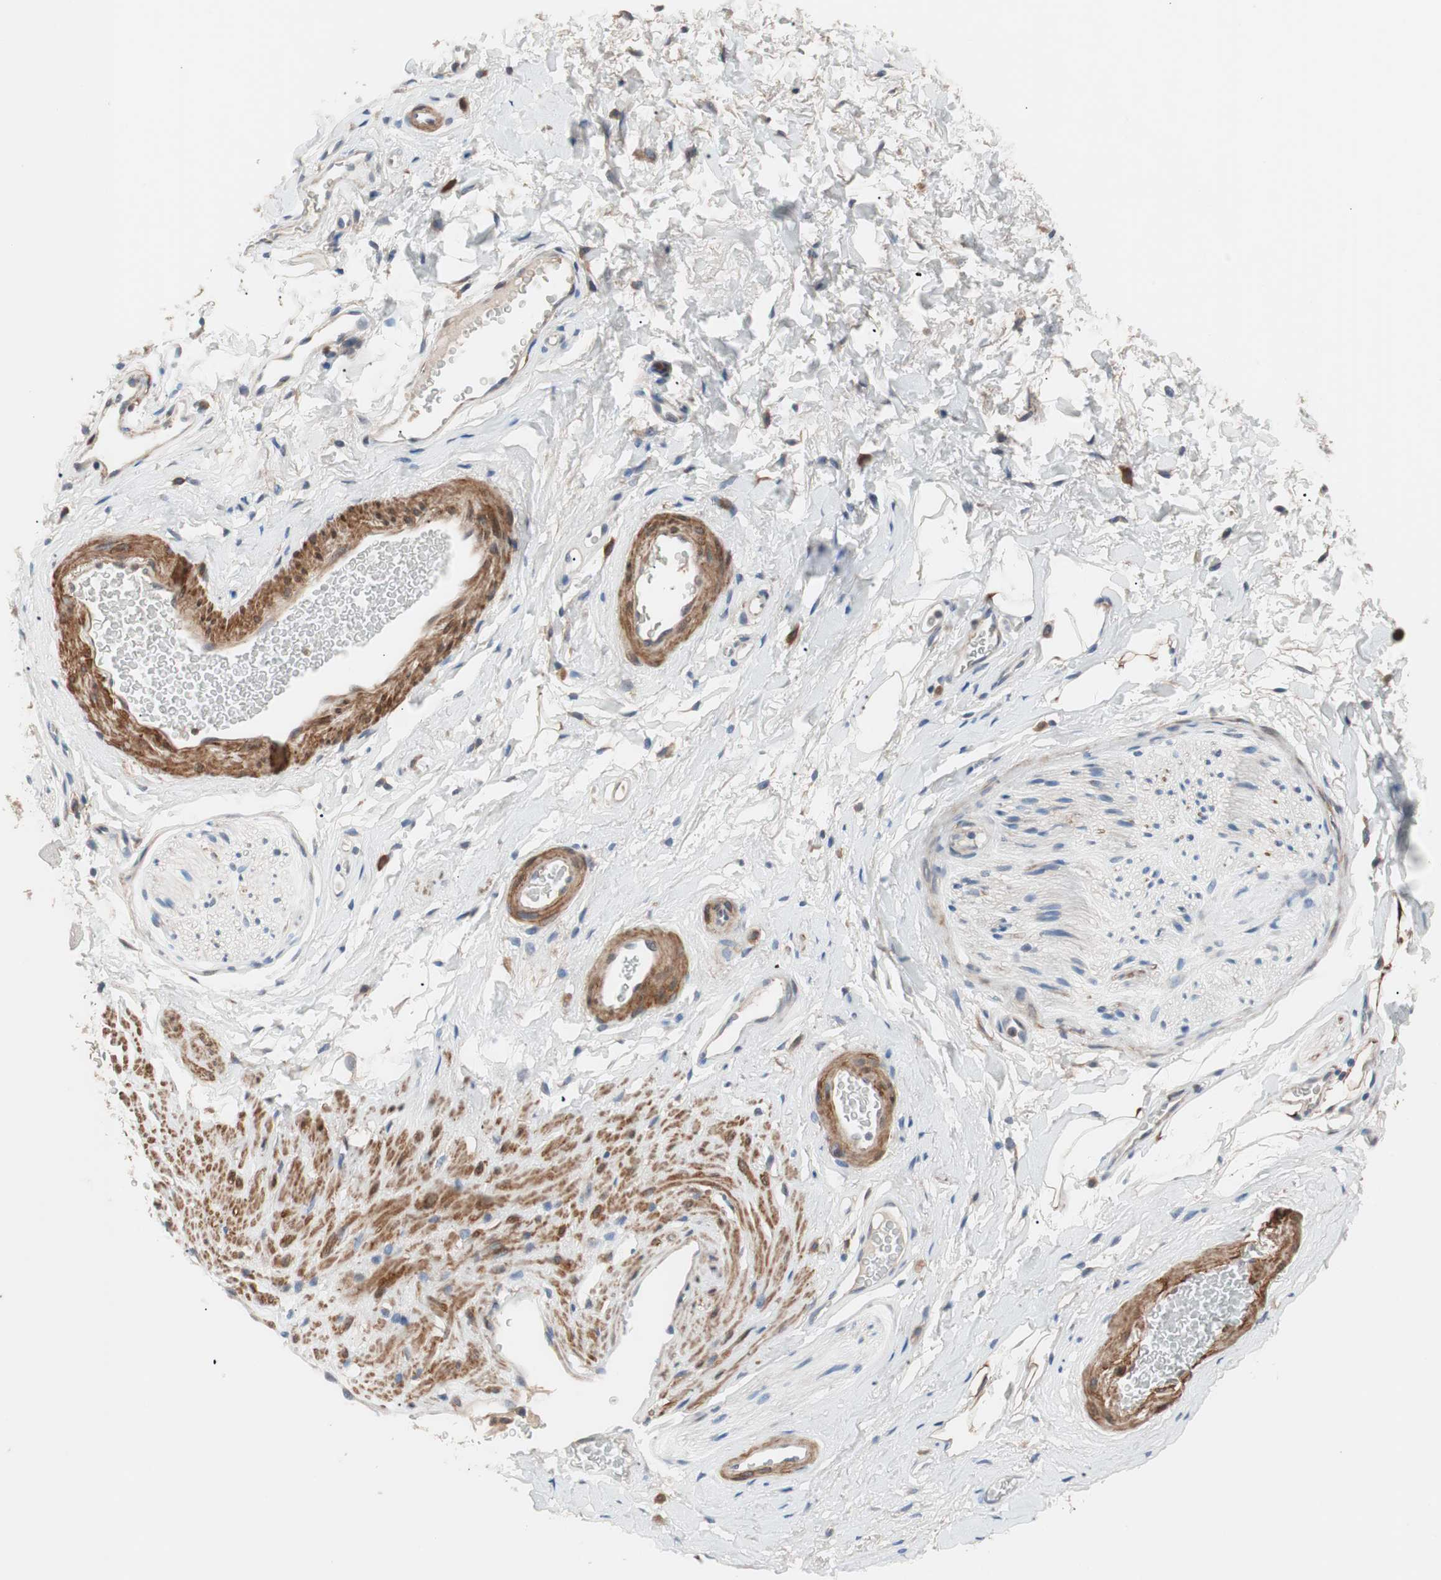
{"staining": {"intensity": "moderate", "quantity": ">75%", "location": "cytoplasmic/membranous"}, "tissue": "adipose tissue", "cell_type": "Adipocytes", "image_type": "normal", "snomed": [{"axis": "morphology", "description": "Normal tissue, NOS"}, {"axis": "topography", "description": "Soft tissue"}, {"axis": "topography", "description": "Peripheral nerve tissue"}], "caption": "Protein expression analysis of benign human adipose tissue reveals moderate cytoplasmic/membranous positivity in approximately >75% of adipocytes.", "gene": "LITAF", "patient": {"sex": "female", "age": 71}}